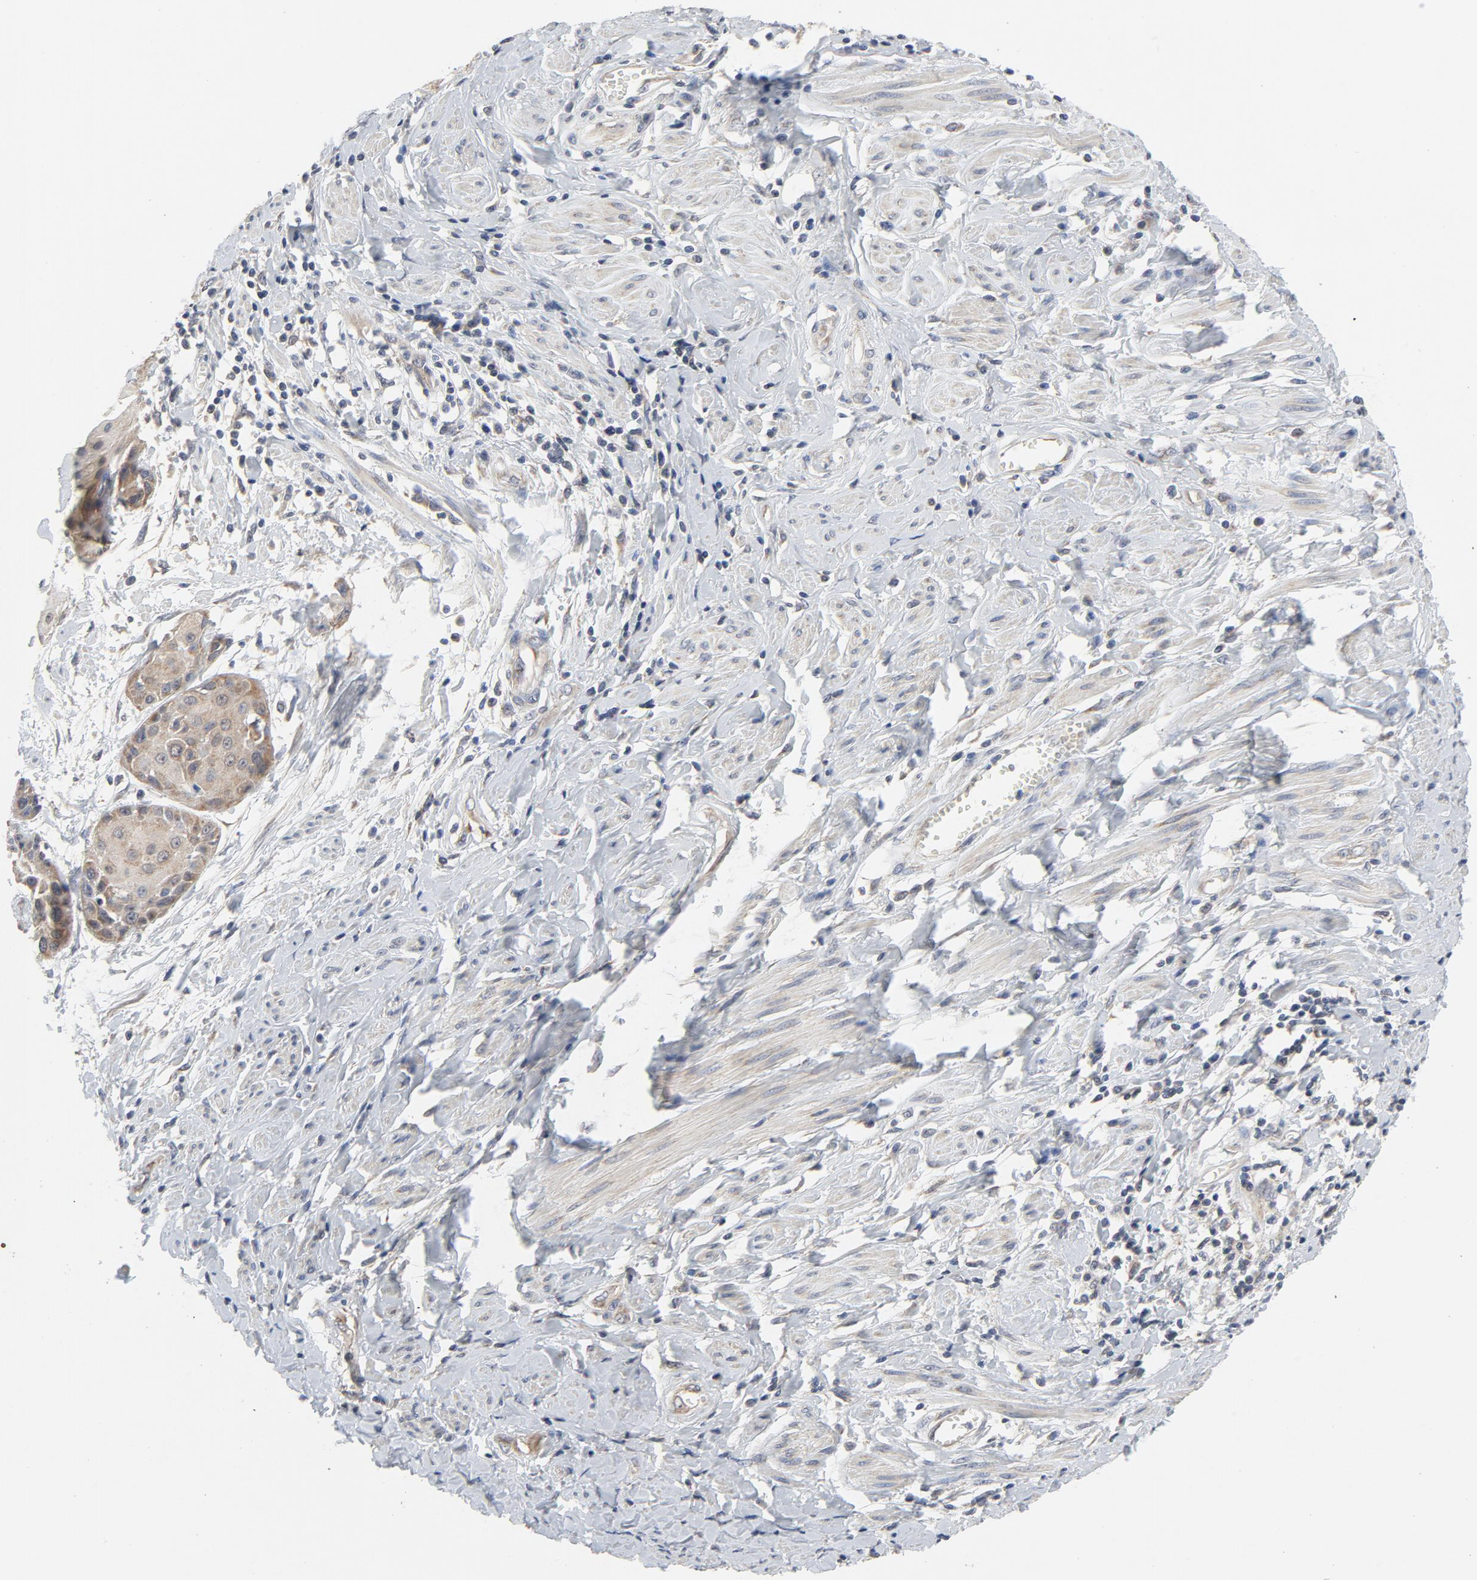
{"staining": {"intensity": "moderate", "quantity": ">75%", "location": "cytoplasmic/membranous"}, "tissue": "cervical cancer", "cell_type": "Tumor cells", "image_type": "cancer", "snomed": [{"axis": "morphology", "description": "Squamous cell carcinoma, NOS"}, {"axis": "topography", "description": "Cervix"}], "caption": "An IHC photomicrograph of neoplastic tissue is shown. Protein staining in brown highlights moderate cytoplasmic/membranous positivity in cervical cancer (squamous cell carcinoma) within tumor cells.", "gene": "C14orf119", "patient": {"sex": "female", "age": 57}}